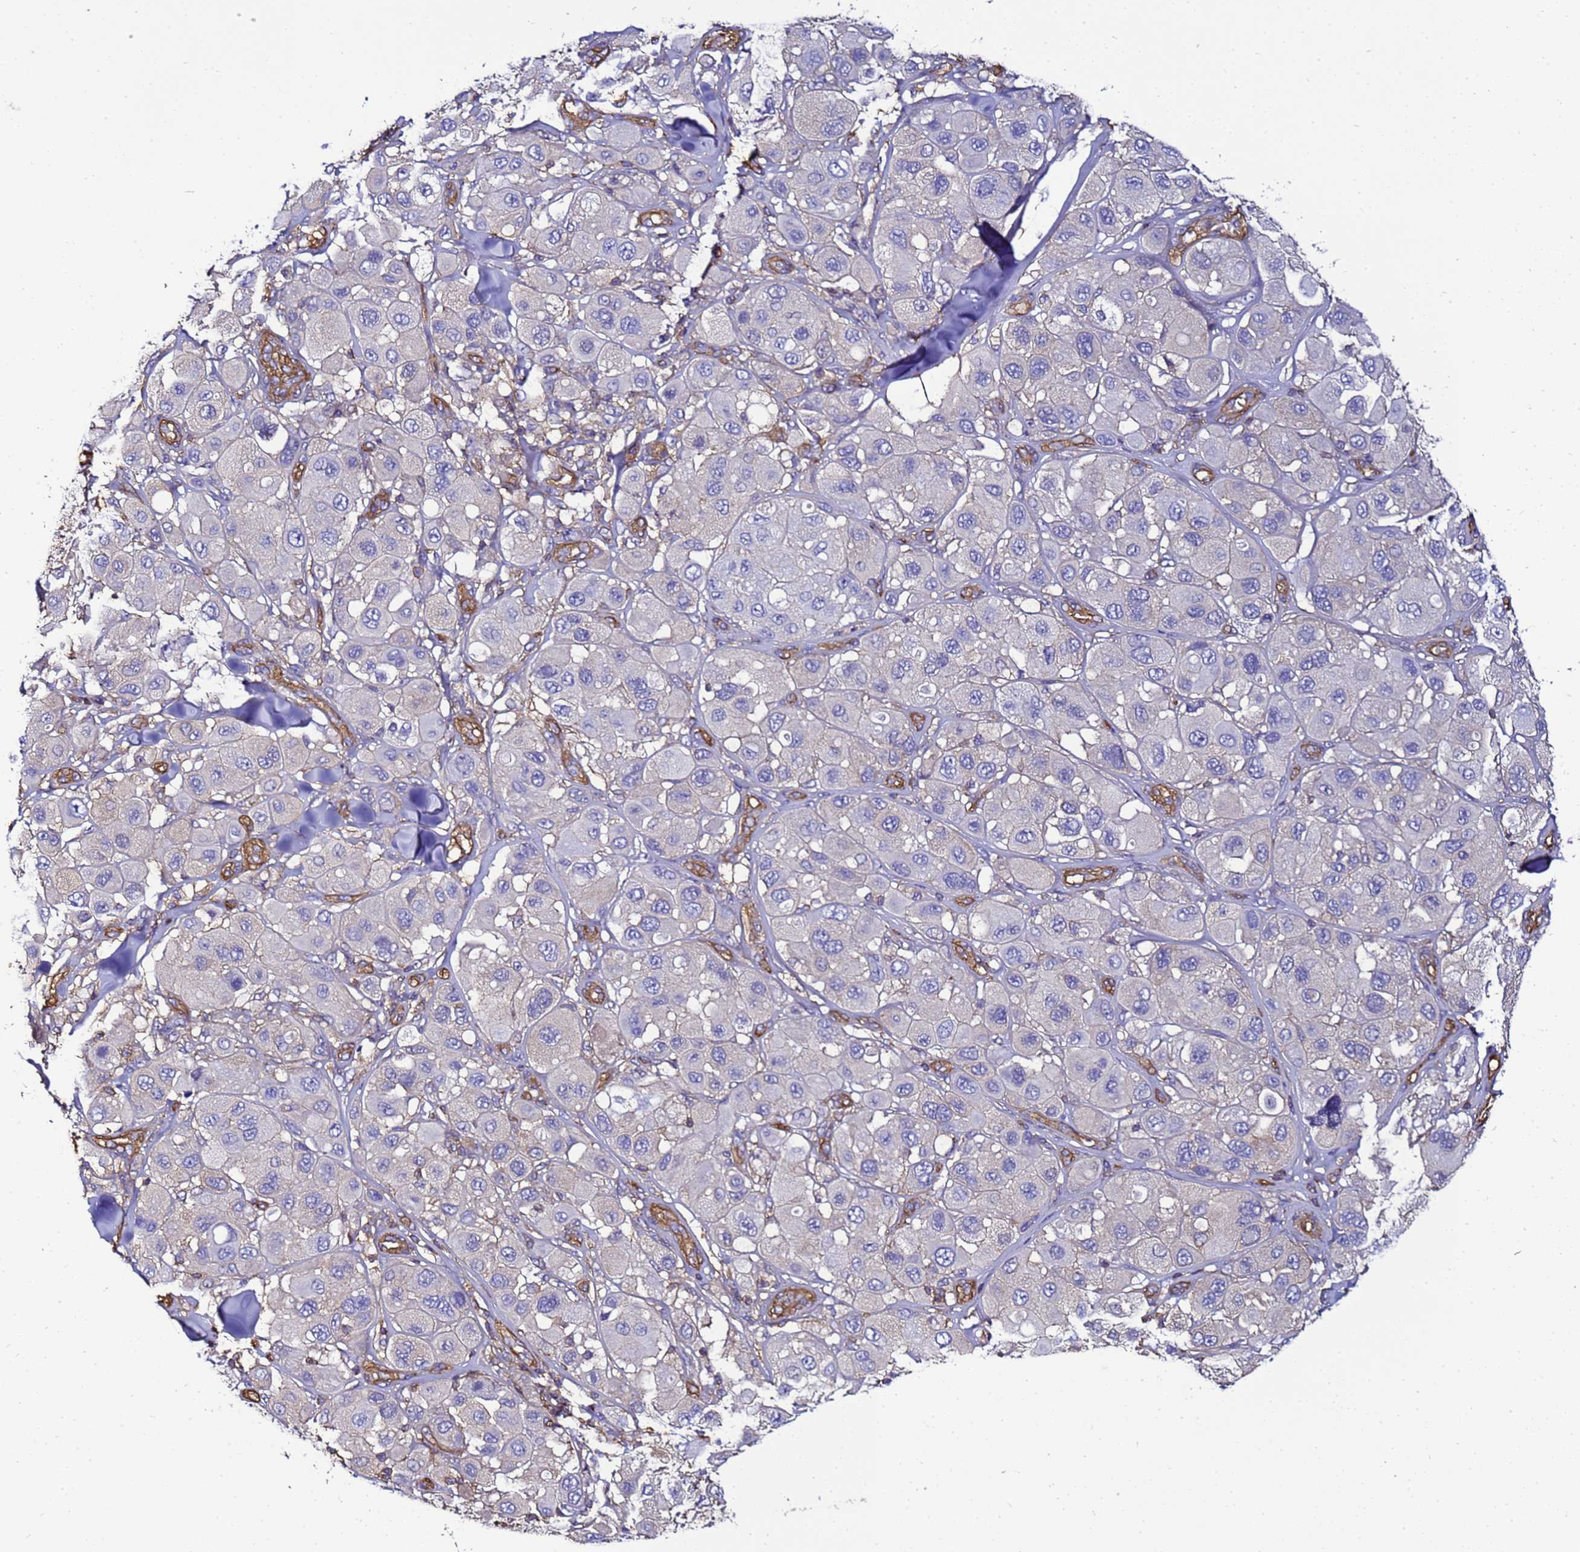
{"staining": {"intensity": "negative", "quantity": "none", "location": "none"}, "tissue": "melanoma", "cell_type": "Tumor cells", "image_type": "cancer", "snomed": [{"axis": "morphology", "description": "Malignant melanoma, Metastatic site"}, {"axis": "topography", "description": "Skin"}], "caption": "Tumor cells are negative for brown protein staining in melanoma.", "gene": "MYL12A", "patient": {"sex": "male", "age": 41}}